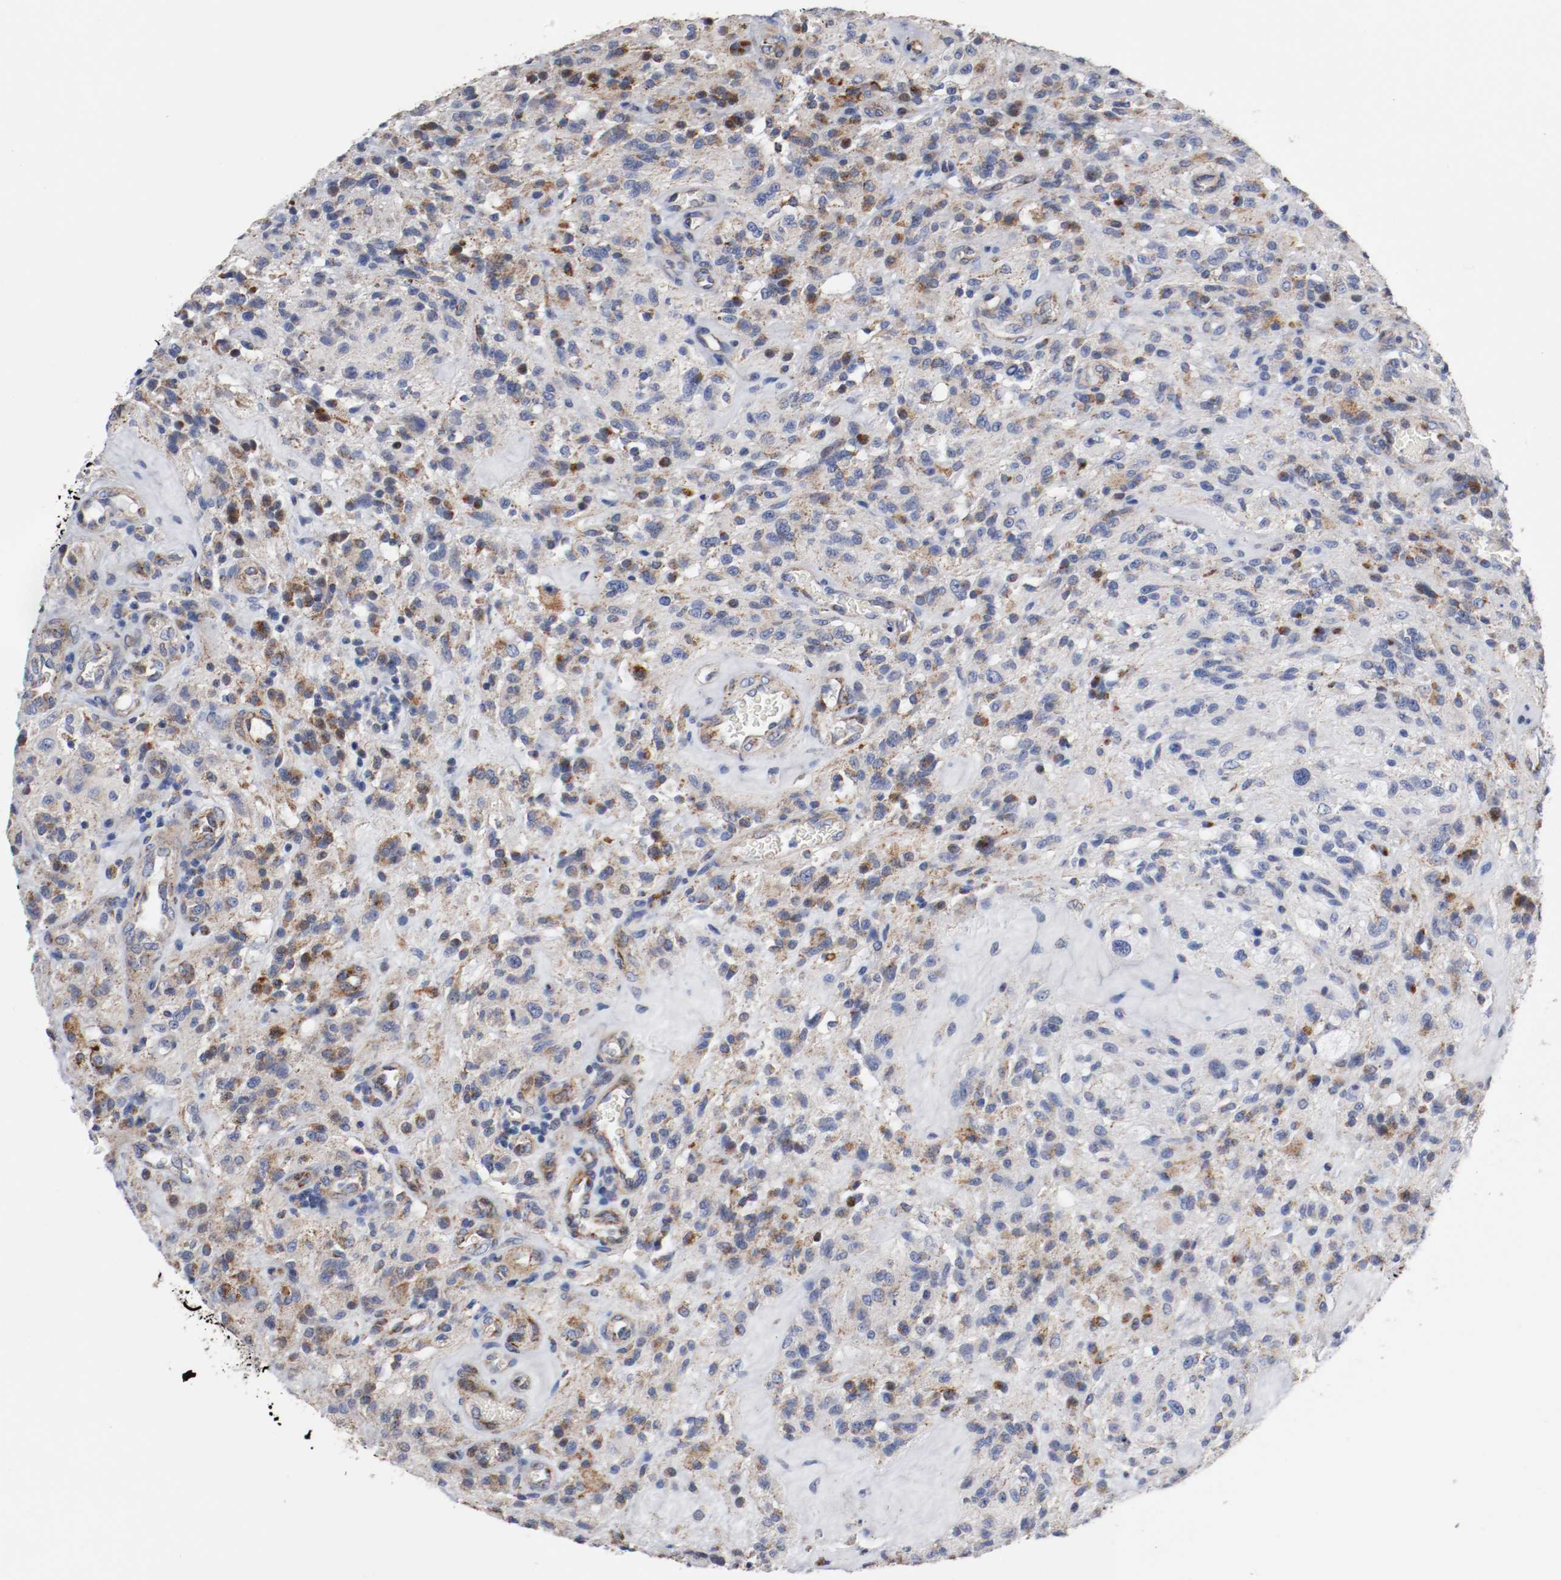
{"staining": {"intensity": "moderate", "quantity": "25%-75%", "location": "cytoplasmic/membranous"}, "tissue": "glioma", "cell_type": "Tumor cells", "image_type": "cancer", "snomed": [{"axis": "morphology", "description": "Normal tissue, NOS"}, {"axis": "morphology", "description": "Glioma, malignant, High grade"}, {"axis": "topography", "description": "Cerebral cortex"}], "caption": "Glioma tissue exhibits moderate cytoplasmic/membranous staining in approximately 25%-75% of tumor cells", "gene": "TUBD1", "patient": {"sex": "male", "age": 56}}